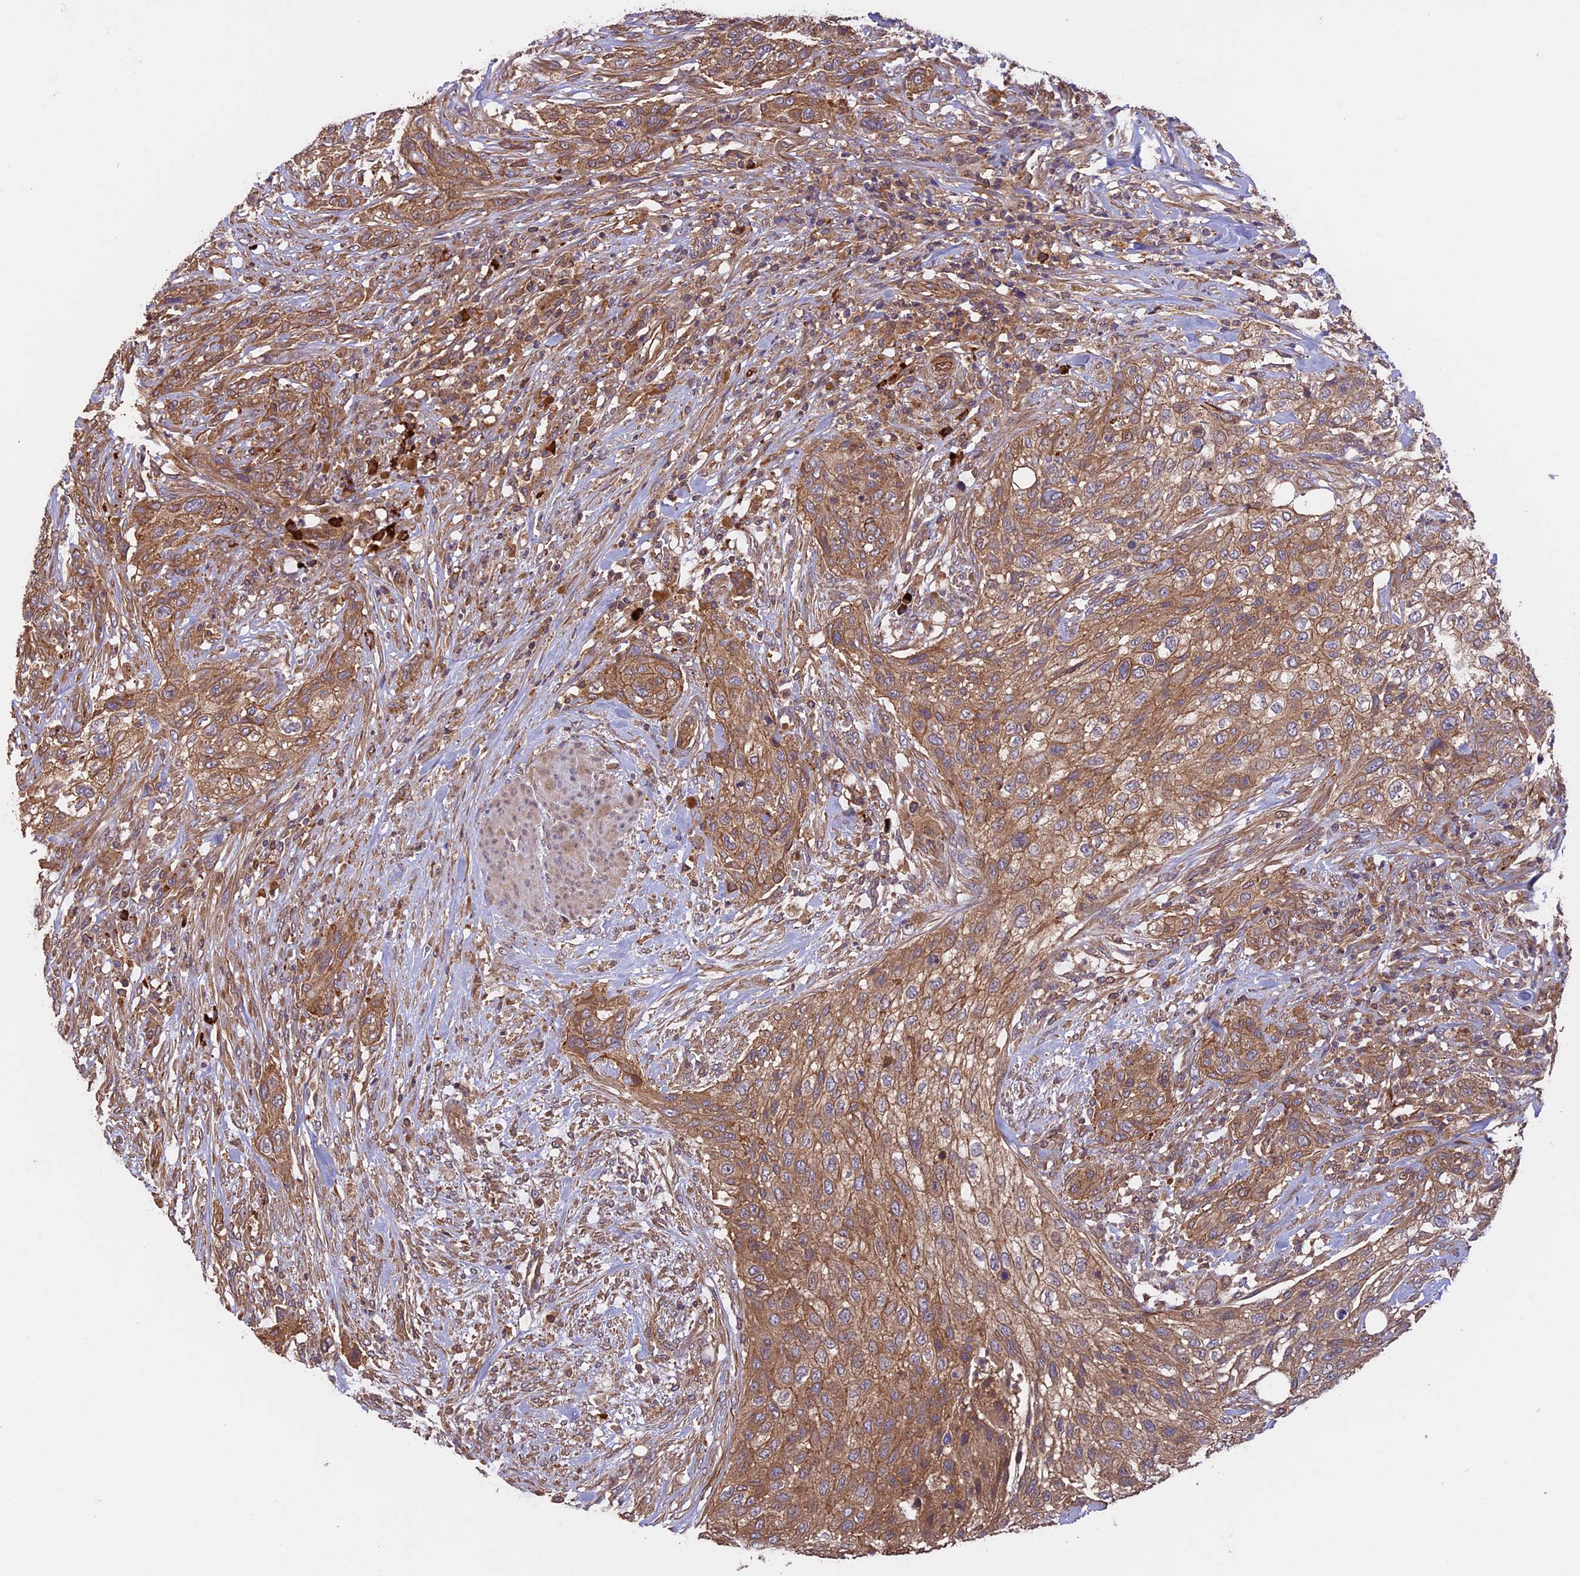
{"staining": {"intensity": "moderate", "quantity": ">75%", "location": "cytoplasmic/membranous"}, "tissue": "urothelial cancer", "cell_type": "Tumor cells", "image_type": "cancer", "snomed": [{"axis": "morphology", "description": "Urothelial carcinoma, High grade"}, {"axis": "topography", "description": "Urinary bladder"}], "caption": "A micrograph showing moderate cytoplasmic/membranous staining in about >75% of tumor cells in urothelial cancer, as visualized by brown immunohistochemical staining.", "gene": "GAS8", "patient": {"sex": "male", "age": 35}}